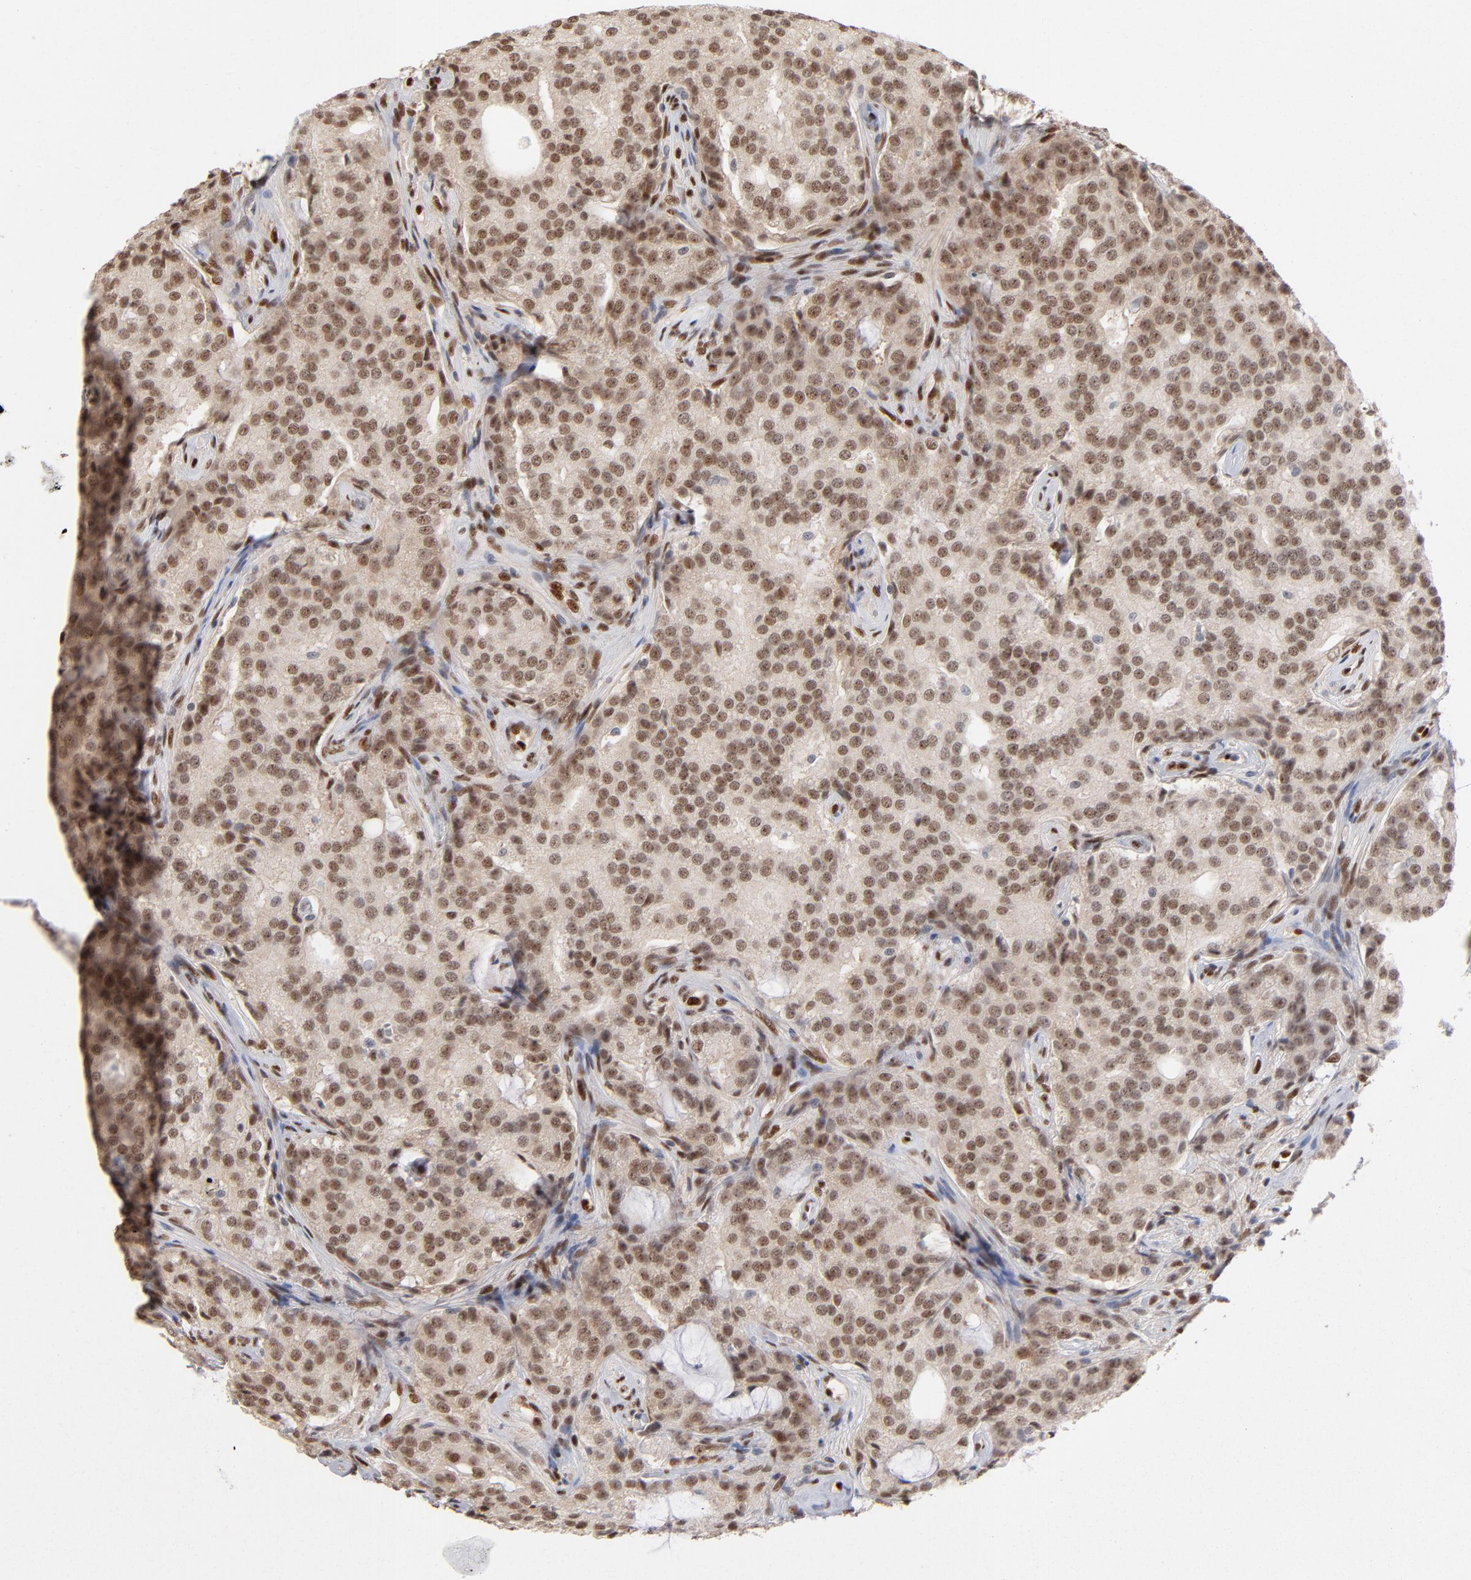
{"staining": {"intensity": "moderate", "quantity": ">75%", "location": "nuclear"}, "tissue": "prostate cancer", "cell_type": "Tumor cells", "image_type": "cancer", "snomed": [{"axis": "morphology", "description": "Adenocarcinoma, High grade"}, {"axis": "topography", "description": "Prostate"}], "caption": "Brown immunohistochemical staining in human prostate cancer shows moderate nuclear expression in about >75% of tumor cells.", "gene": "NFIB", "patient": {"sex": "male", "age": 72}}